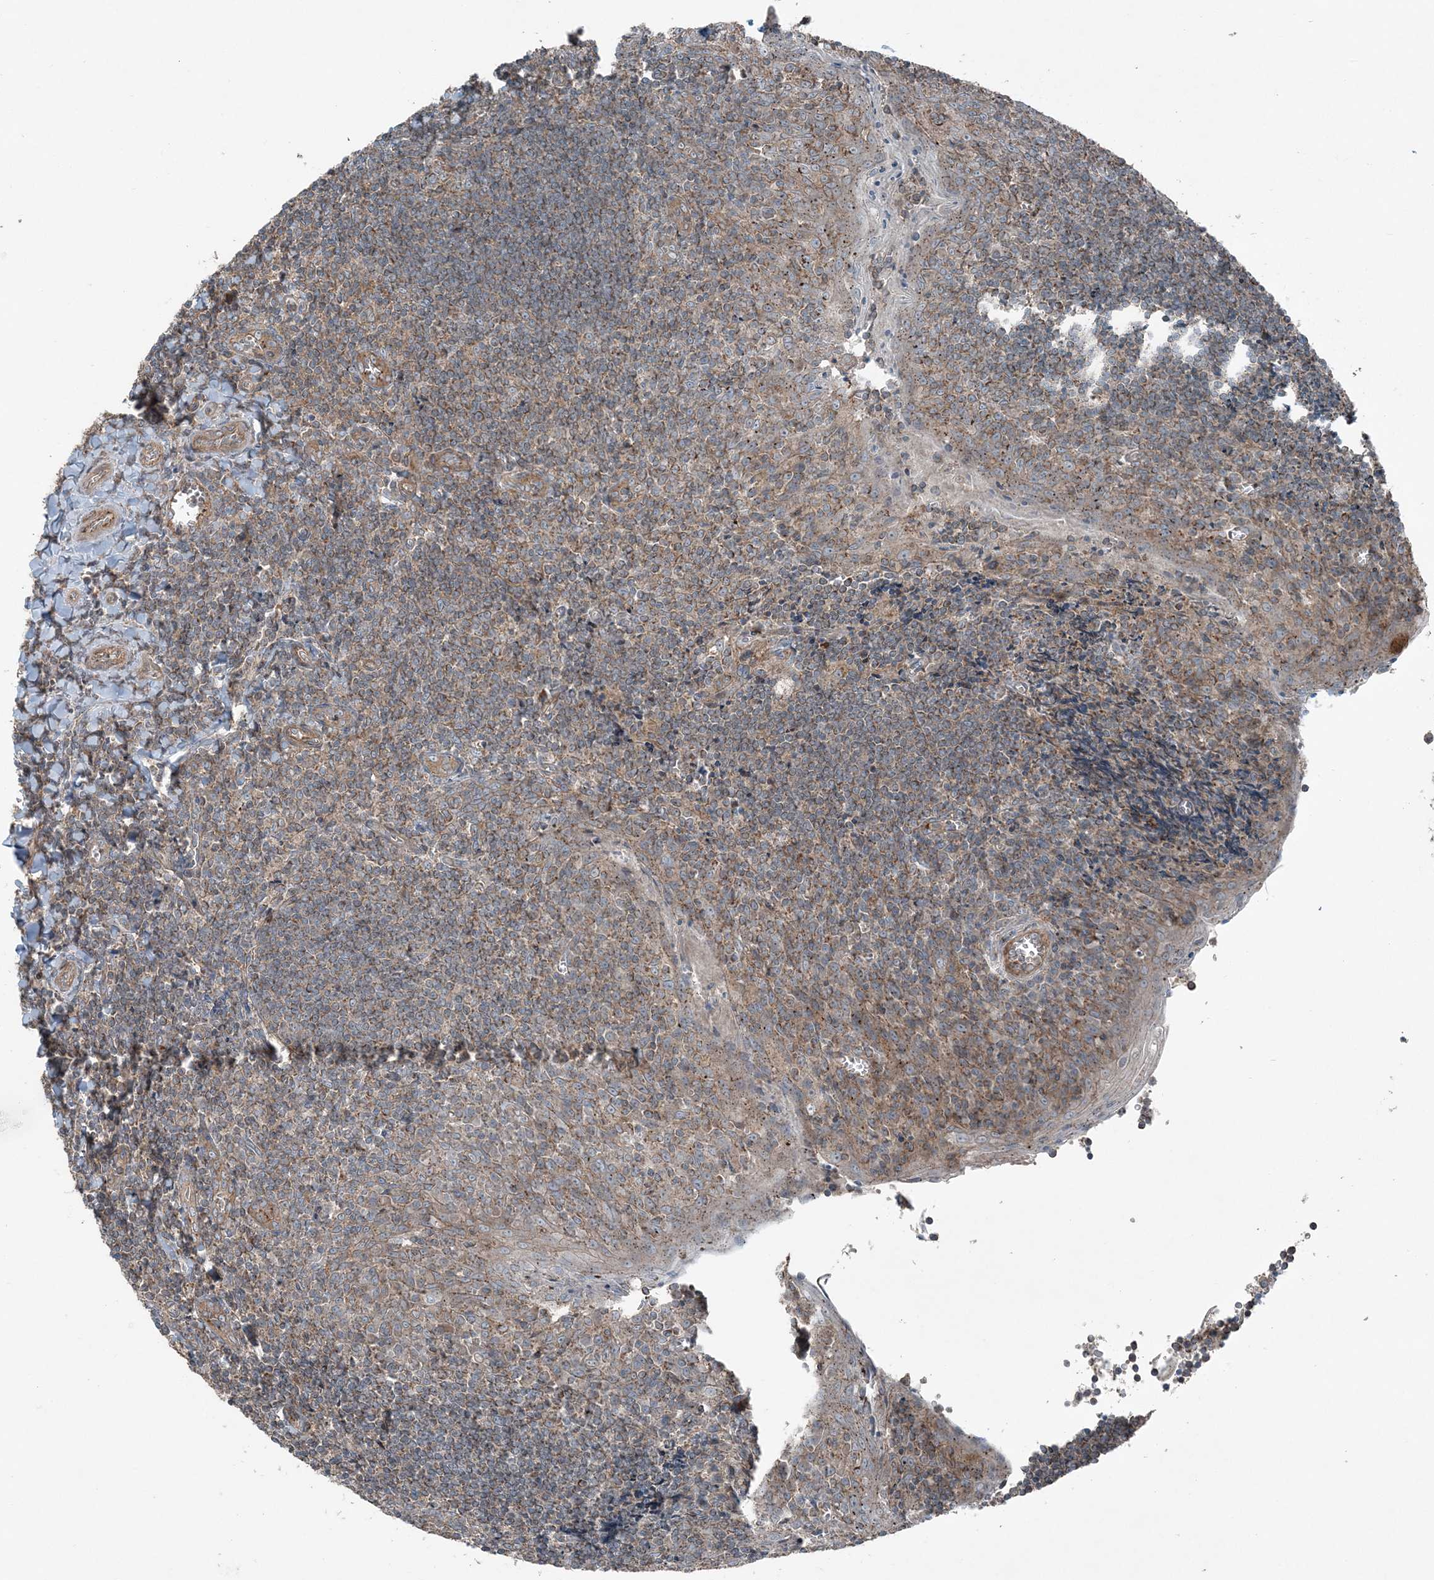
{"staining": {"intensity": "moderate", "quantity": ">75%", "location": "cytoplasmic/membranous"}, "tissue": "tonsil", "cell_type": "Germinal center cells", "image_type": "normal", "snomed": [{"axis": "morphology", "description": "Normal tissue, NOS"}, {"axis": "topography", "description": "Tonsil"}], "caption": "Immunohistochemical staining of normal human tonsil displays medium levels of moderate cytoplasmic/membranous staining in approximately >75% of germinal center cells.", "gene": "KY", "patient": {"sex": "male", "age": 27}}